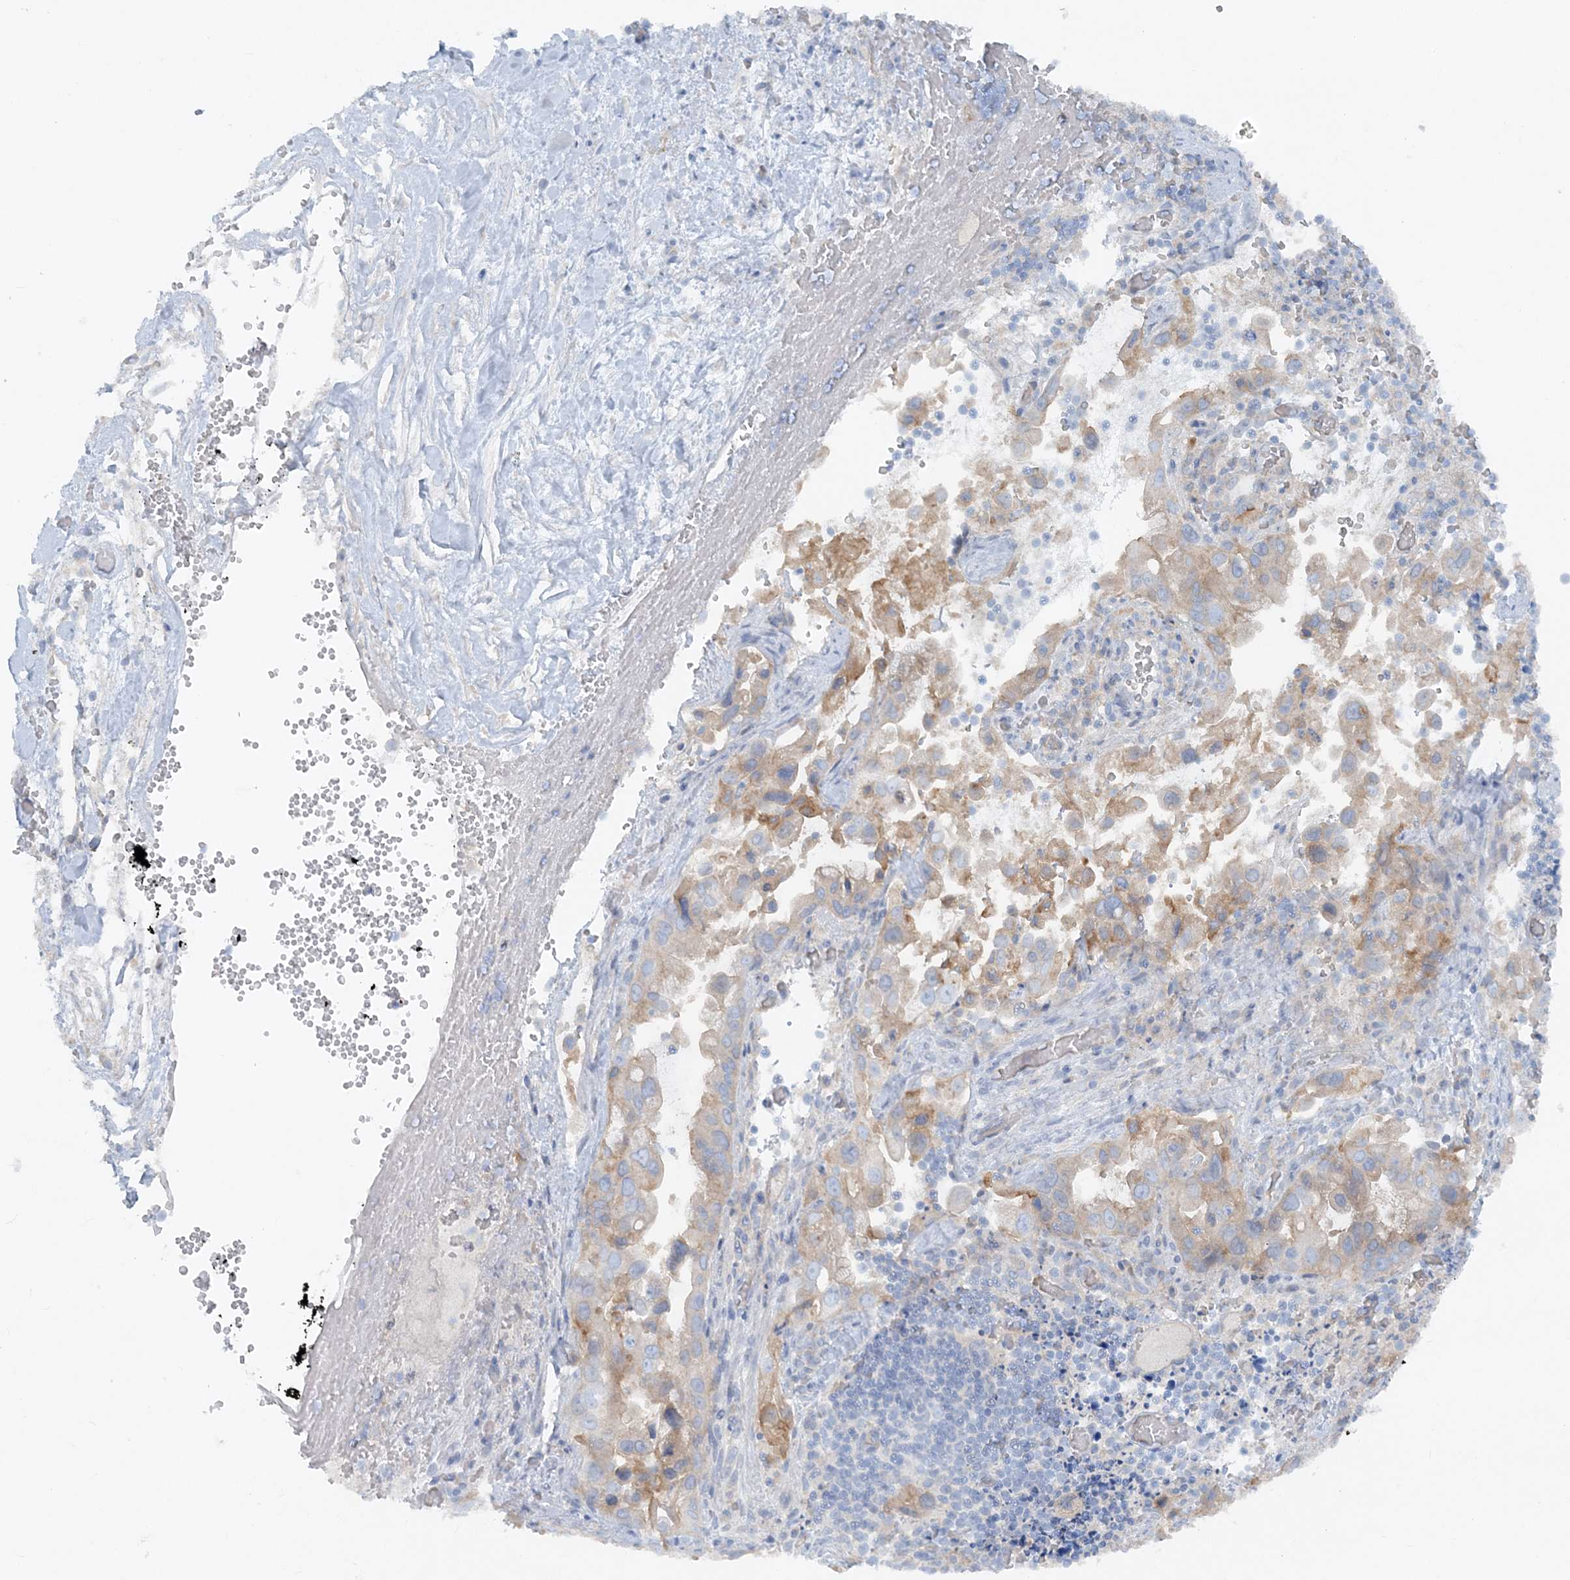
{"staining": {"intensity": "weak", "quantity": "25%-75%", "location": "cytoplasmic/membranous"}, "tissue": "pancreatic cancer", "cell_type": "Tumor cells", "image_type": "cancer", "snomed": [{"axis": "morphology", "description": "Inflammation, NOS"}, {"axis": "morphology", "description": "Adenocarcinoma, NOS"}, {"axis": "topography", "description": "Pancreas"}], "caption": "Pancreatic adenocarcinoma was stained to show a protein in brown. There is low levels of weak cytoplasmic/membranous staining in about 25%-75% of tumor cells.", "gene": "ATP11A", "patient": {"sex": "female", "age": 56}}